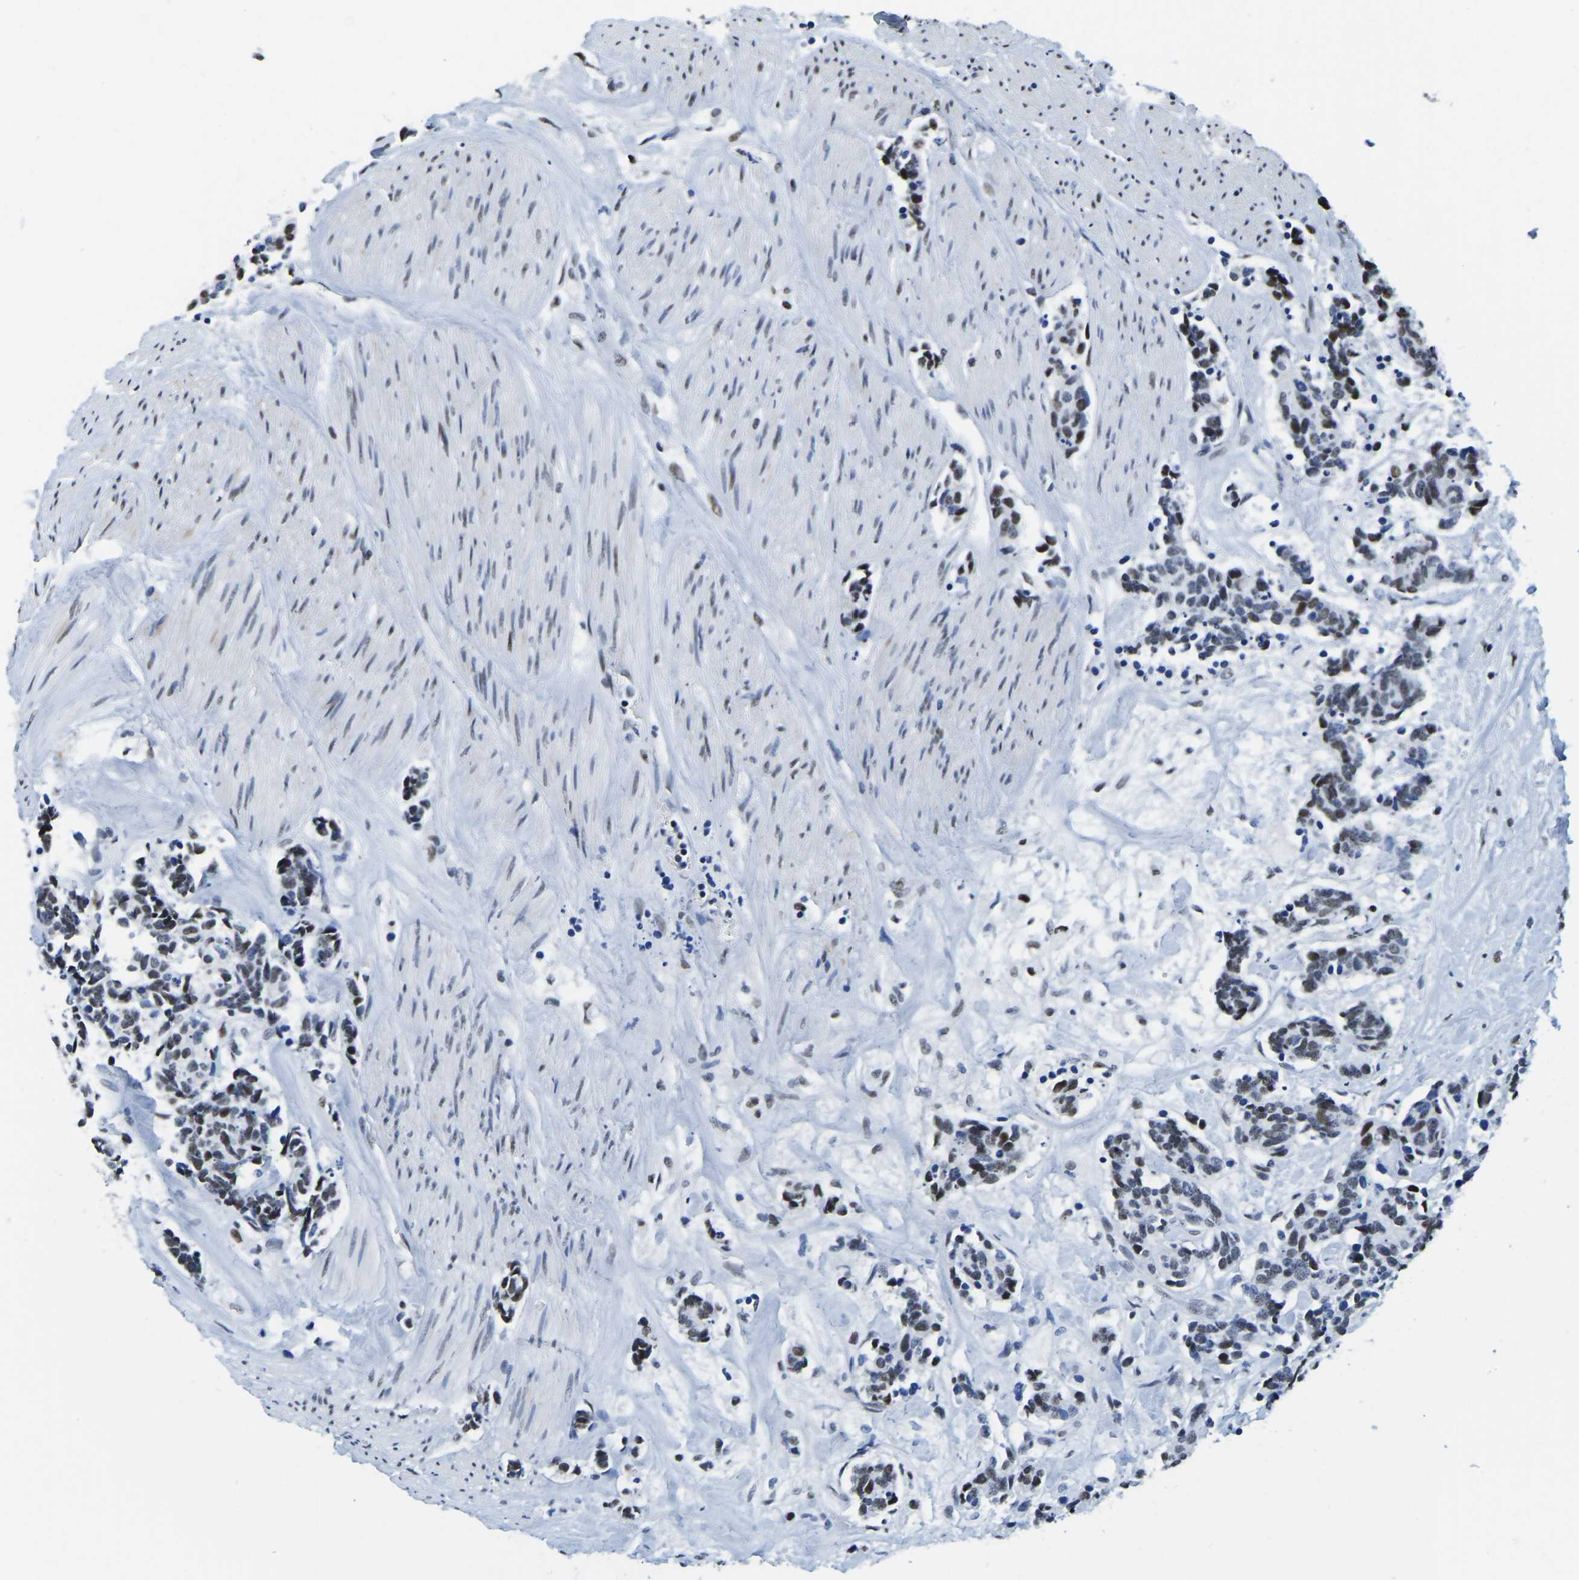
{"staining": {"intensity": "moderate", "quantity": "<25%", "location": "nuclear"}, "tissue": "carcinoid", "cell_type": "Tumor cells", "image_type": "cancer", "snomed": [{"axis": "morphology", "description": "Carcinoma, NOS"}, {"axis": "morphology", "description": "Carcinoid, malignant, NOS"}, {"axis": "topography", "description": "Urinary bladder"}], "caption": "IHC staining of carcinoid, which exhibits low levels of moderate nuclear expression in about <25% of tumor cells indicating moderate nuclear protein staining. The staining was performed using DAB (3,3'-diaminobenzidine) (brown) for protein detection and nuclei were counterstained in hematoxylin (blue).", "gene": "UBA1", "patient": {"sex": "male", "age": 57}}